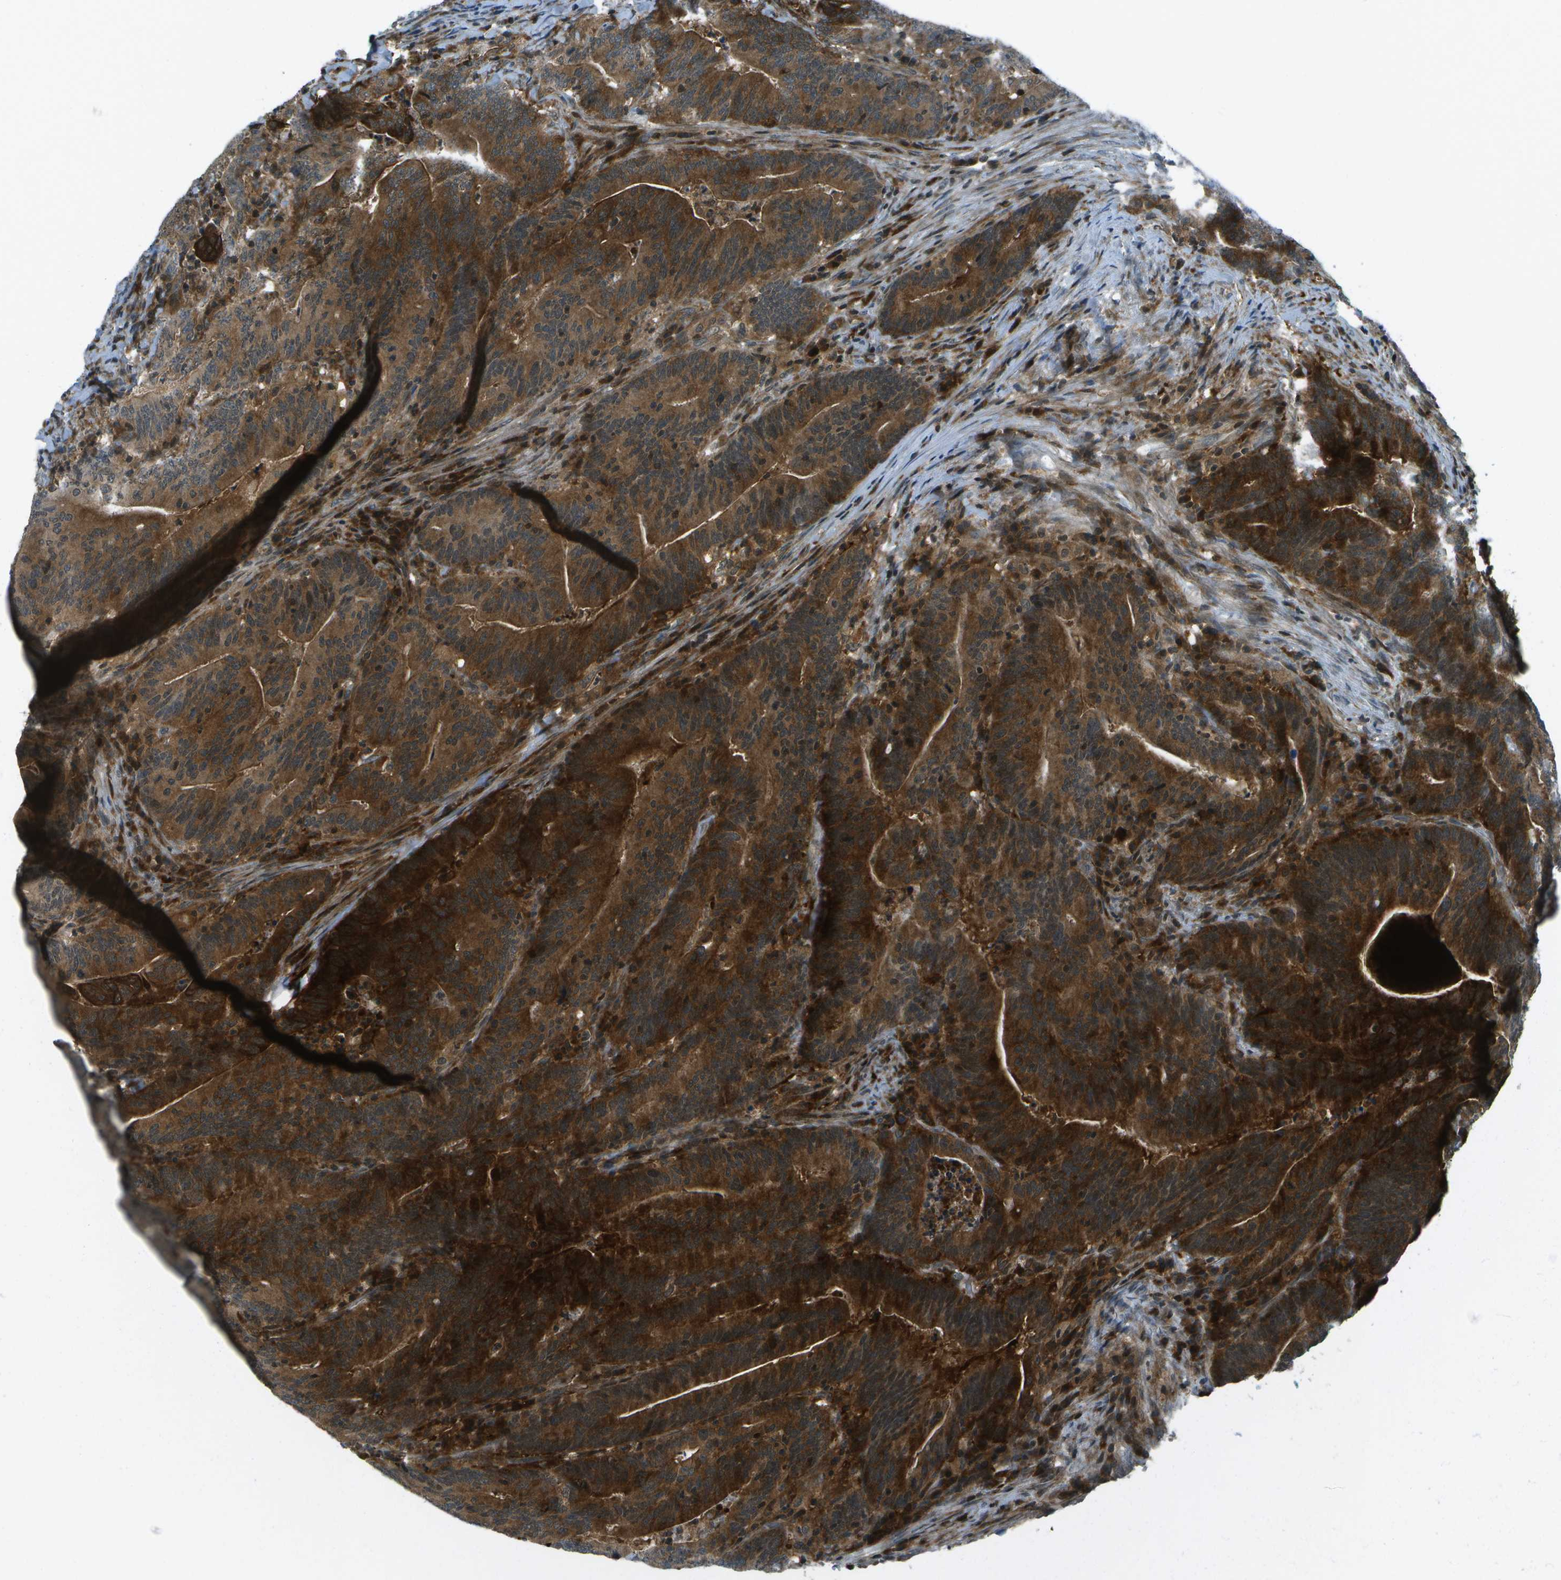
{"staining": {"intensity": "strong", "quantity": ">75%", "location": "cytoplasmic/membranous"}, "tissue": "colorectal cancer", "cell_type": "Tumor cells", "image_type": "cancer", "snomed": [{"axis": "morphology", "description": "Adenocarcinoma, NOS"}, {"axis": "topography", "description": "Colon"}], "caption": "Tumor cells show high levels of strong cytoplasmic/membranous expression in about >75% of cells in human adenocarcinoma (colorectal).", "gene": "TMEM19", "patient": {"sex": "female", "age": 66}}